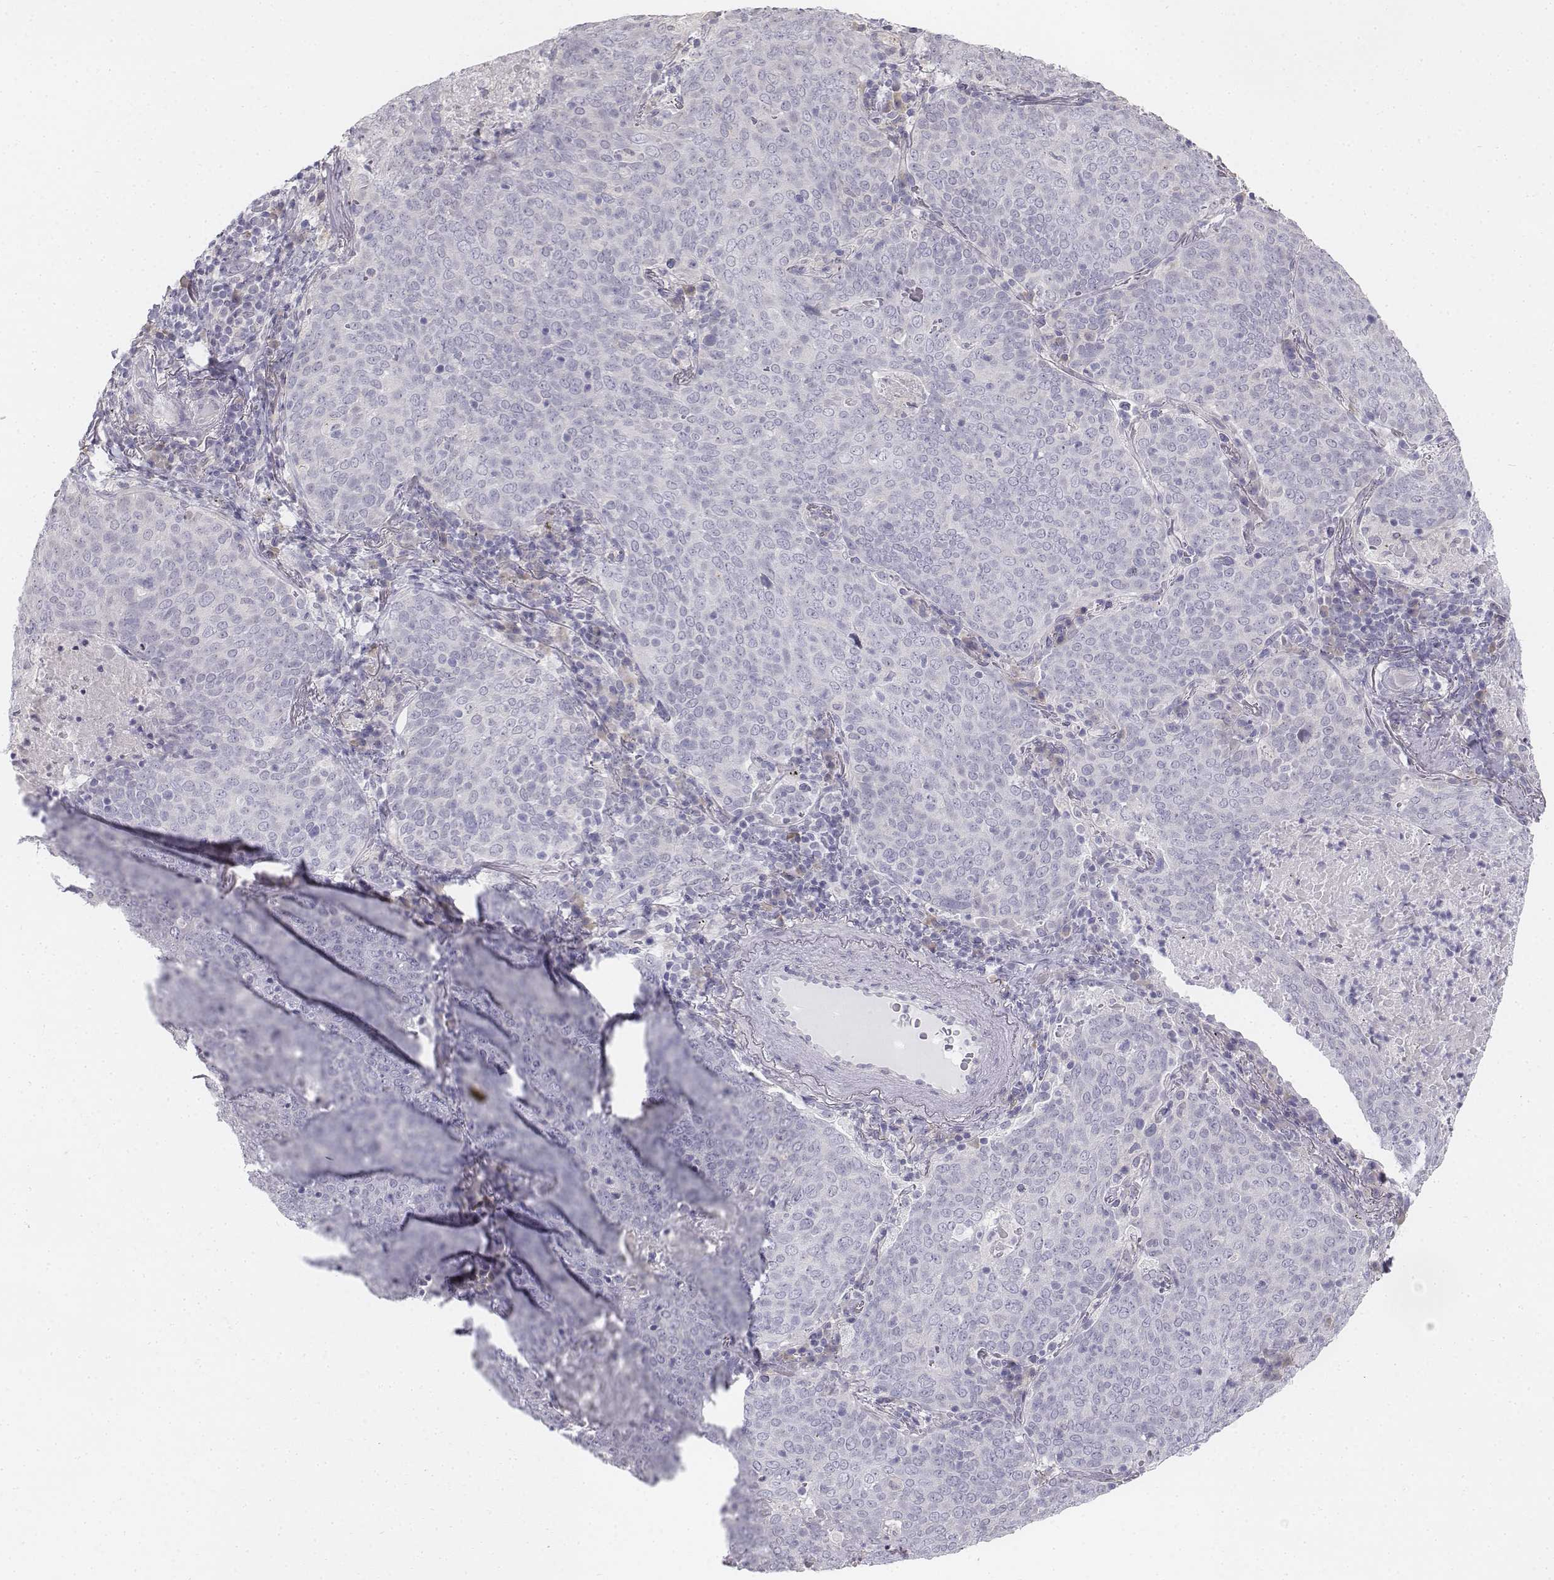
{"staining": {"intensity": "negative", "quantity": "none", "location": "none"}, "tissue": "lung cancer", "cell_type": "Tumor cells", "image_type": "cancer", "snomed": [{"axis": "morphology", "description": "Squamous cell carcinoma, NOS"}, {"axis": "topography", "description": "Lung"}], "caption": "Tumor cells show no significant protein positivity in lung cancer.", "gene": "PENK", "patient": {"sex": "male", "age": 82}}